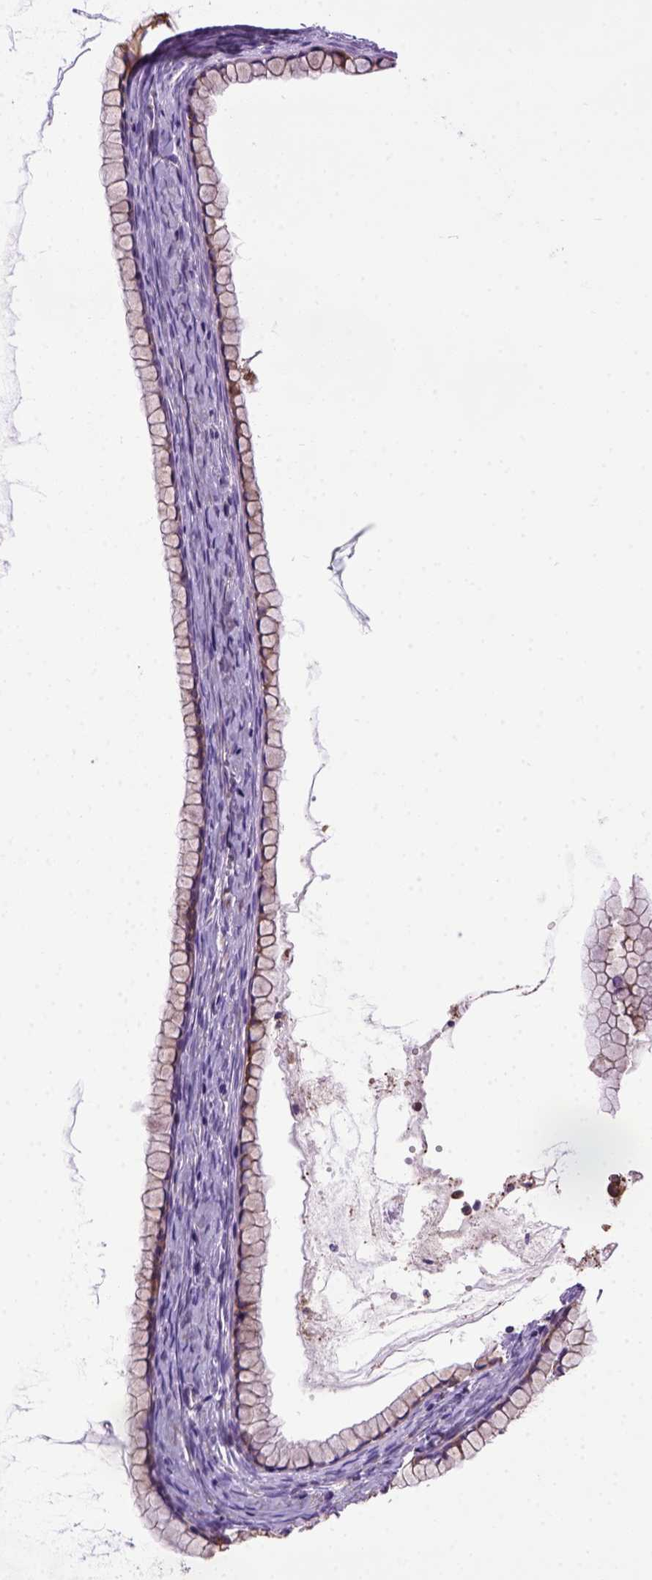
{"staining": {"intensity": "weak", "quantity": ">75%", "location": "cytoplasmic/membranous"}, "tissue": "ovarian cancer", "cell_type": "Tumor cells", "image_type": "cancer", "snomed": [{"axis": "morphology", "description": "Cystadenocarcinoma, mucinous, NOS"}, {"axis": "topography", "description": "Ovary"}], "caption": "Immunohistochemistry photomicrograph of neoplastic tissue: ovarian cancer stained using immunohistochemistry (IHC) shows low levels of weak protein expression localized specifically in the cytoplasmic/membranous of tumor cells, appearing as a cytoplasmic/membranous brown color.", "gene": "MVP", "patient": {"sex": "female", "age": 41}}